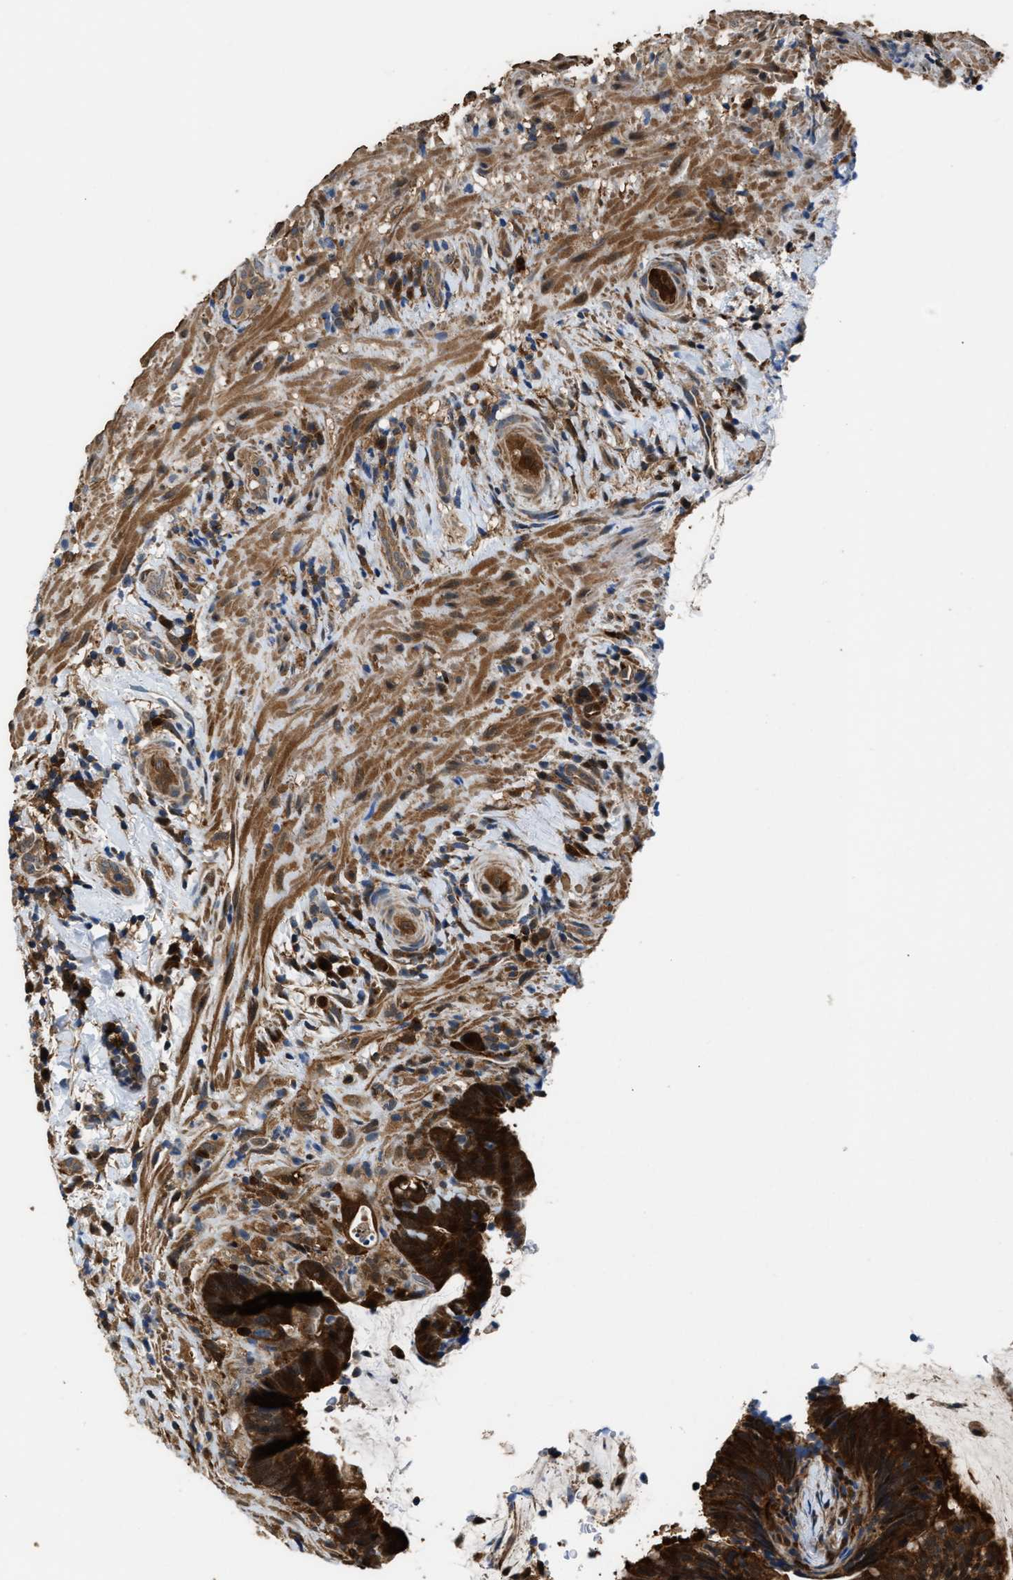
{"staining": {"intensity": "strong", "quantity": ">75%", "location": "cytoplasmic/membranous"}, "tissue": "colorectal cancer", "cell_type": "Tumor cells", "image_type": "cancer", "snomed": [{"axis": "morphology", "description": "Adenocarcinoma, NOS"}, {"axis": "topography", "description": "Colon"}], "caption": "A brown stain labels strong cytoplasmic/membranous staining of a protein in colorectal cancer tumor cells. The protein of interest is shown in brown color, while the nuclei are stained blue.", "gene": "PPA1", "patient": {"sex": "female", "age": 66}}